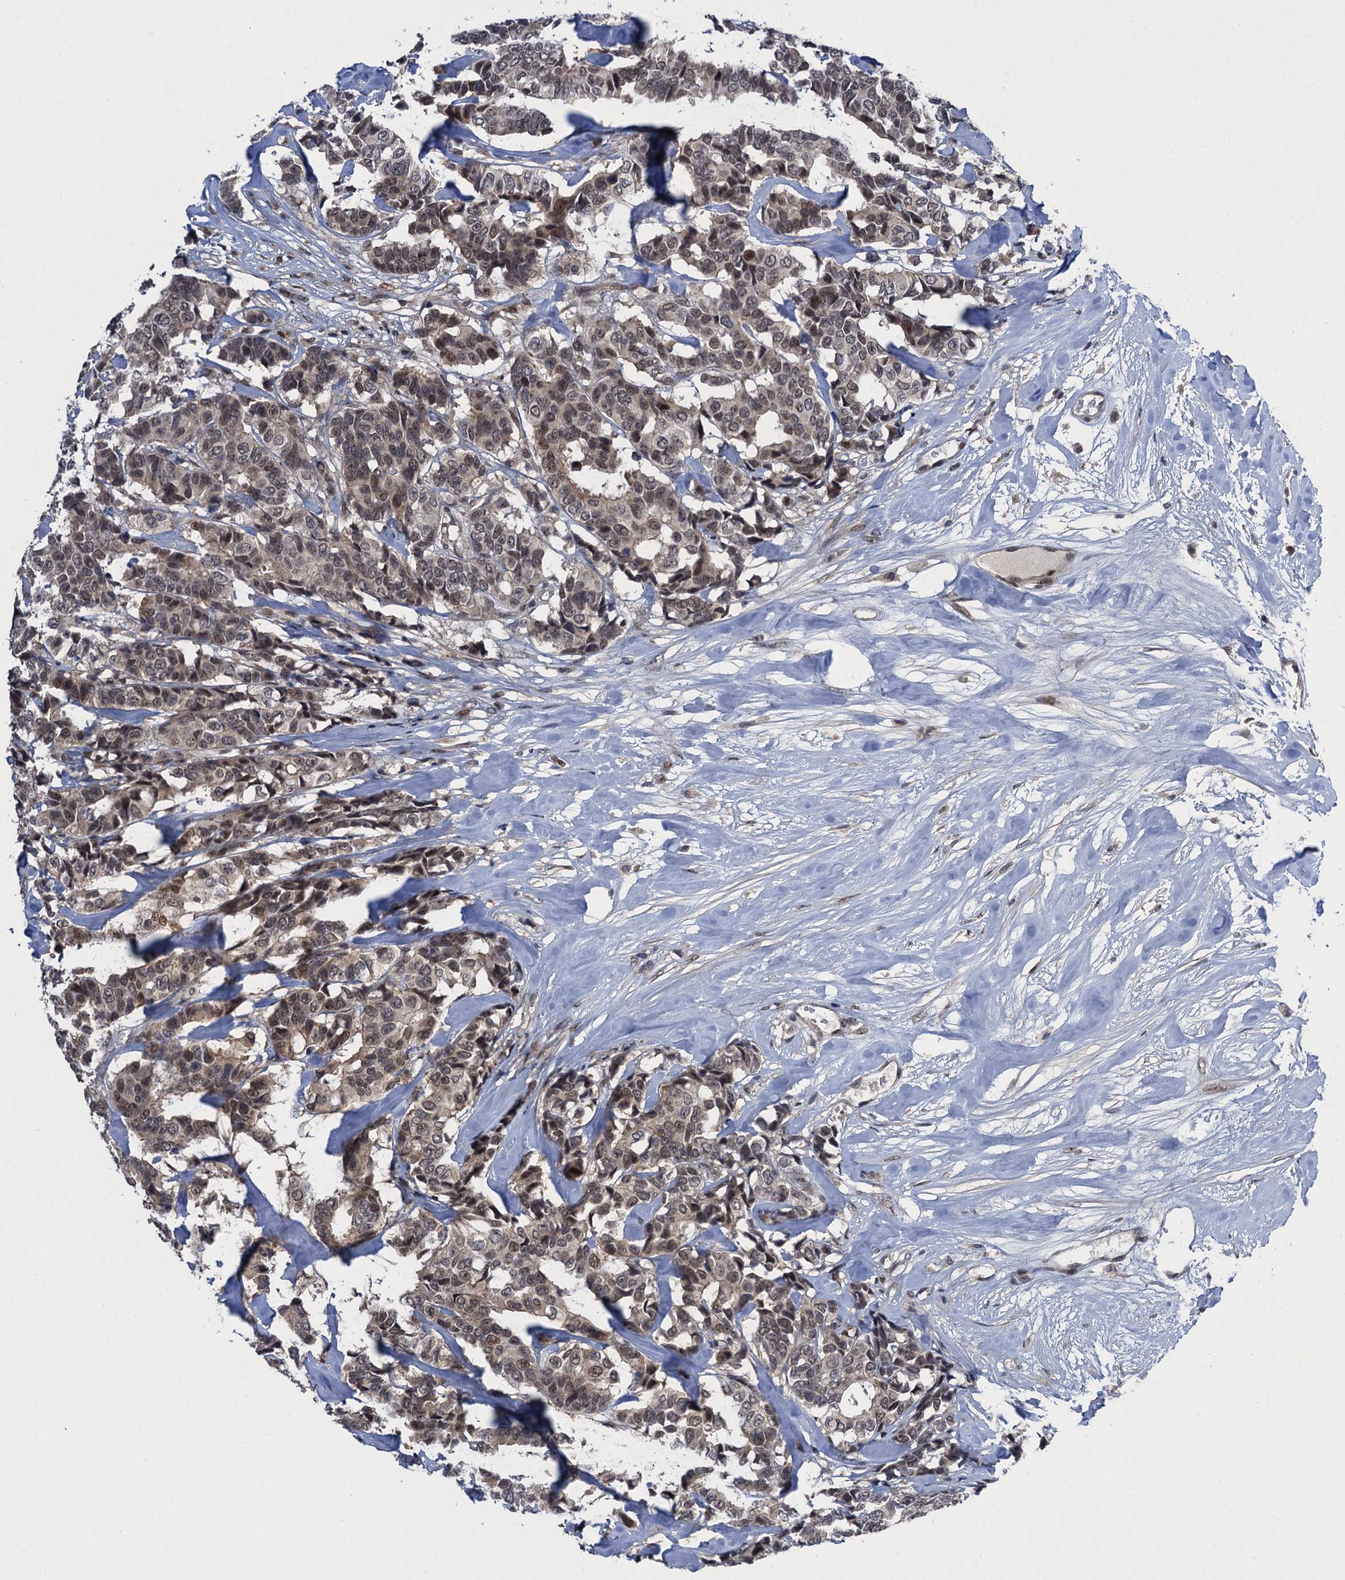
{"staining": {"intensity": "weak", "quantity": "<25%", "location": "nuclear"}, "tissue": "breast cancer", "cell_type": "Tumor cells", "image_type": "cancer", "snomed": [{"axis": "morphology", "description": "Duct carcinoma"}, {"axis": "topography", "description": "Breast"}], "caption": "IHC photomicrograph of human intraductal carcinoma (breast) stained for a protein (brown), which reveals no staining in tumor cells. Nuclei are stained in blue.", "gene": "ZAR1L", "patient": {"sex": "female", "age": 87}}